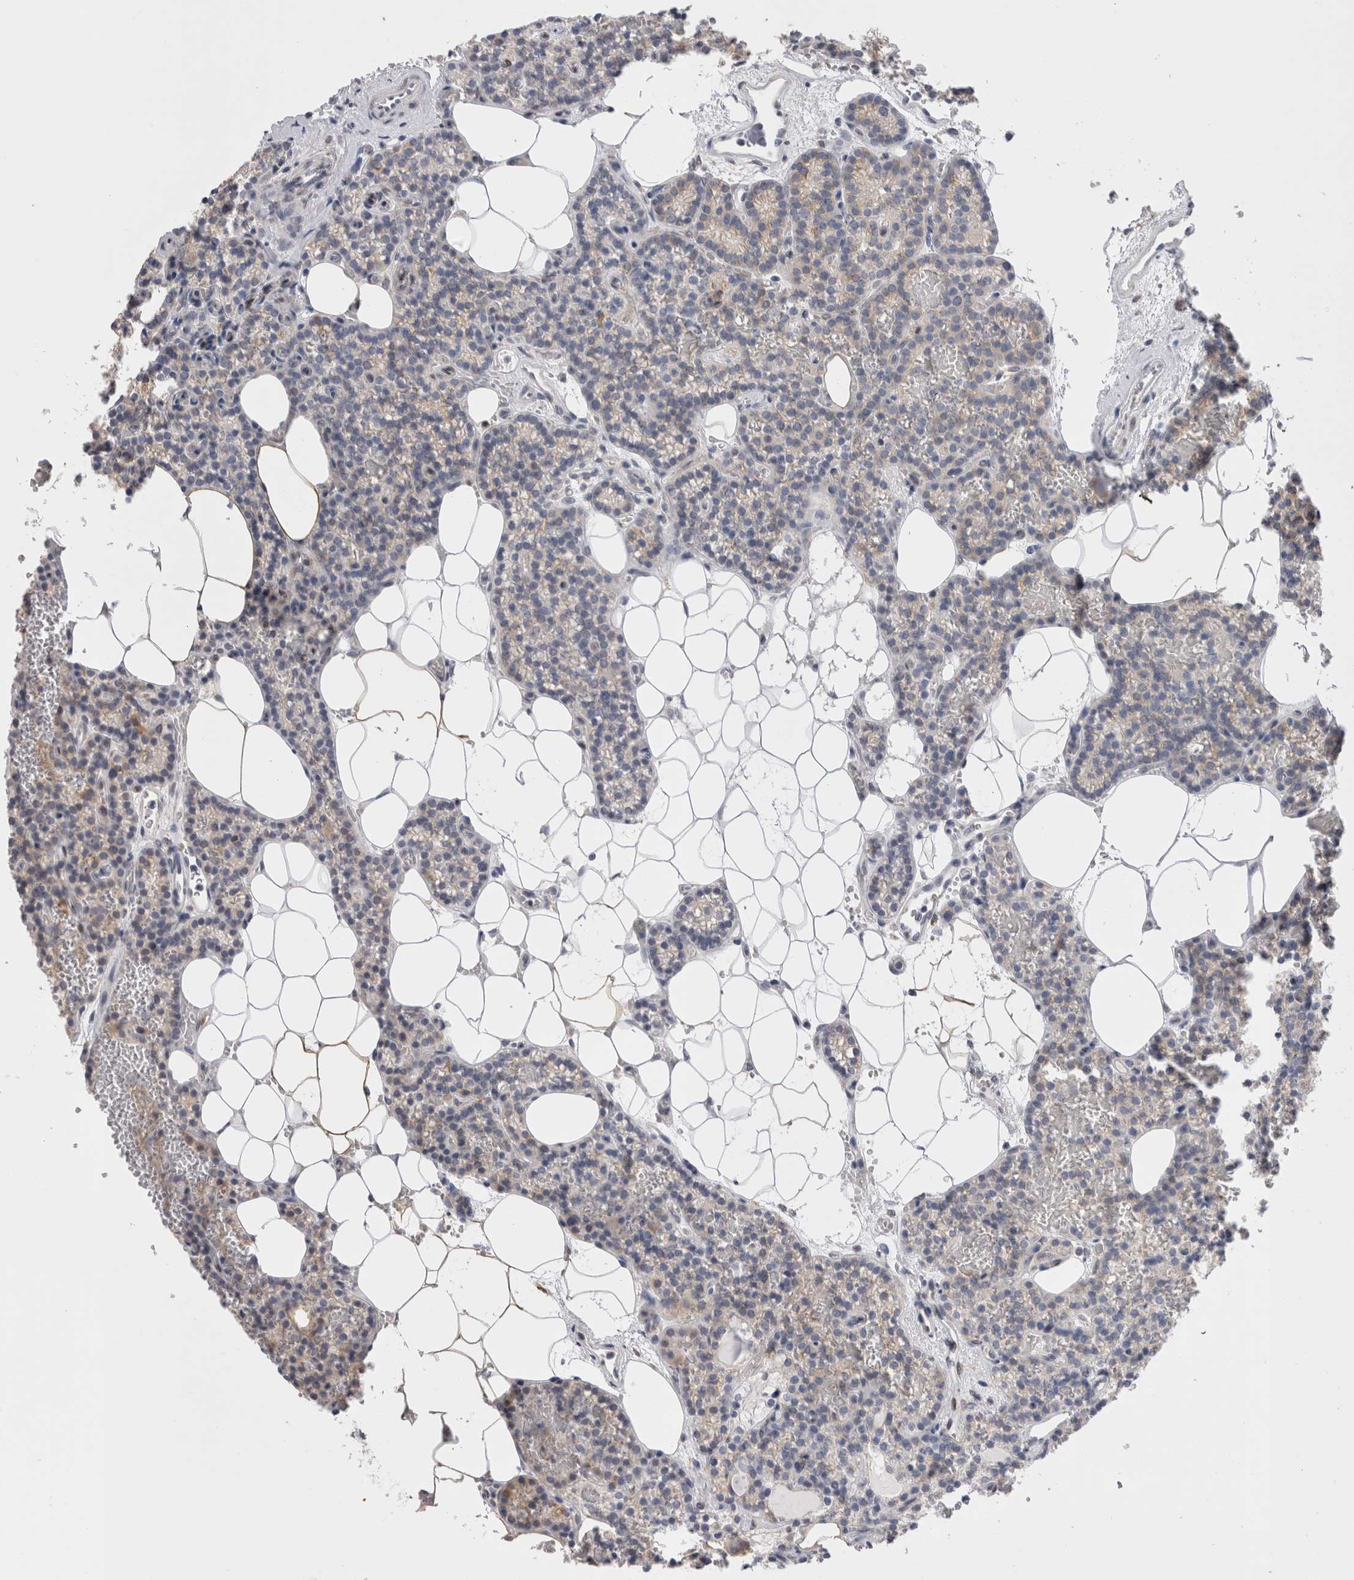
{"staining": {"intensity": "negative", "quantity": "none", "location": "none"}, "tissue": "parathyroid gland", "cell_type": "Glandular cells", "image_type": "normal", "snomed": [{"axis": "morphology", "description": "Normal tissue, NOS"}, {"axis": "topography", "description": "Parathyroid gland"}], "caption": "Image shows no significant protein staining in glandular cells of benign parathyroid gland. (DAB (3,3'-diaminobenzidine) immunohistochemistry, high magnification).", "gene": "VCPIP1", "patient": {"sex": "male", "age": 58}}